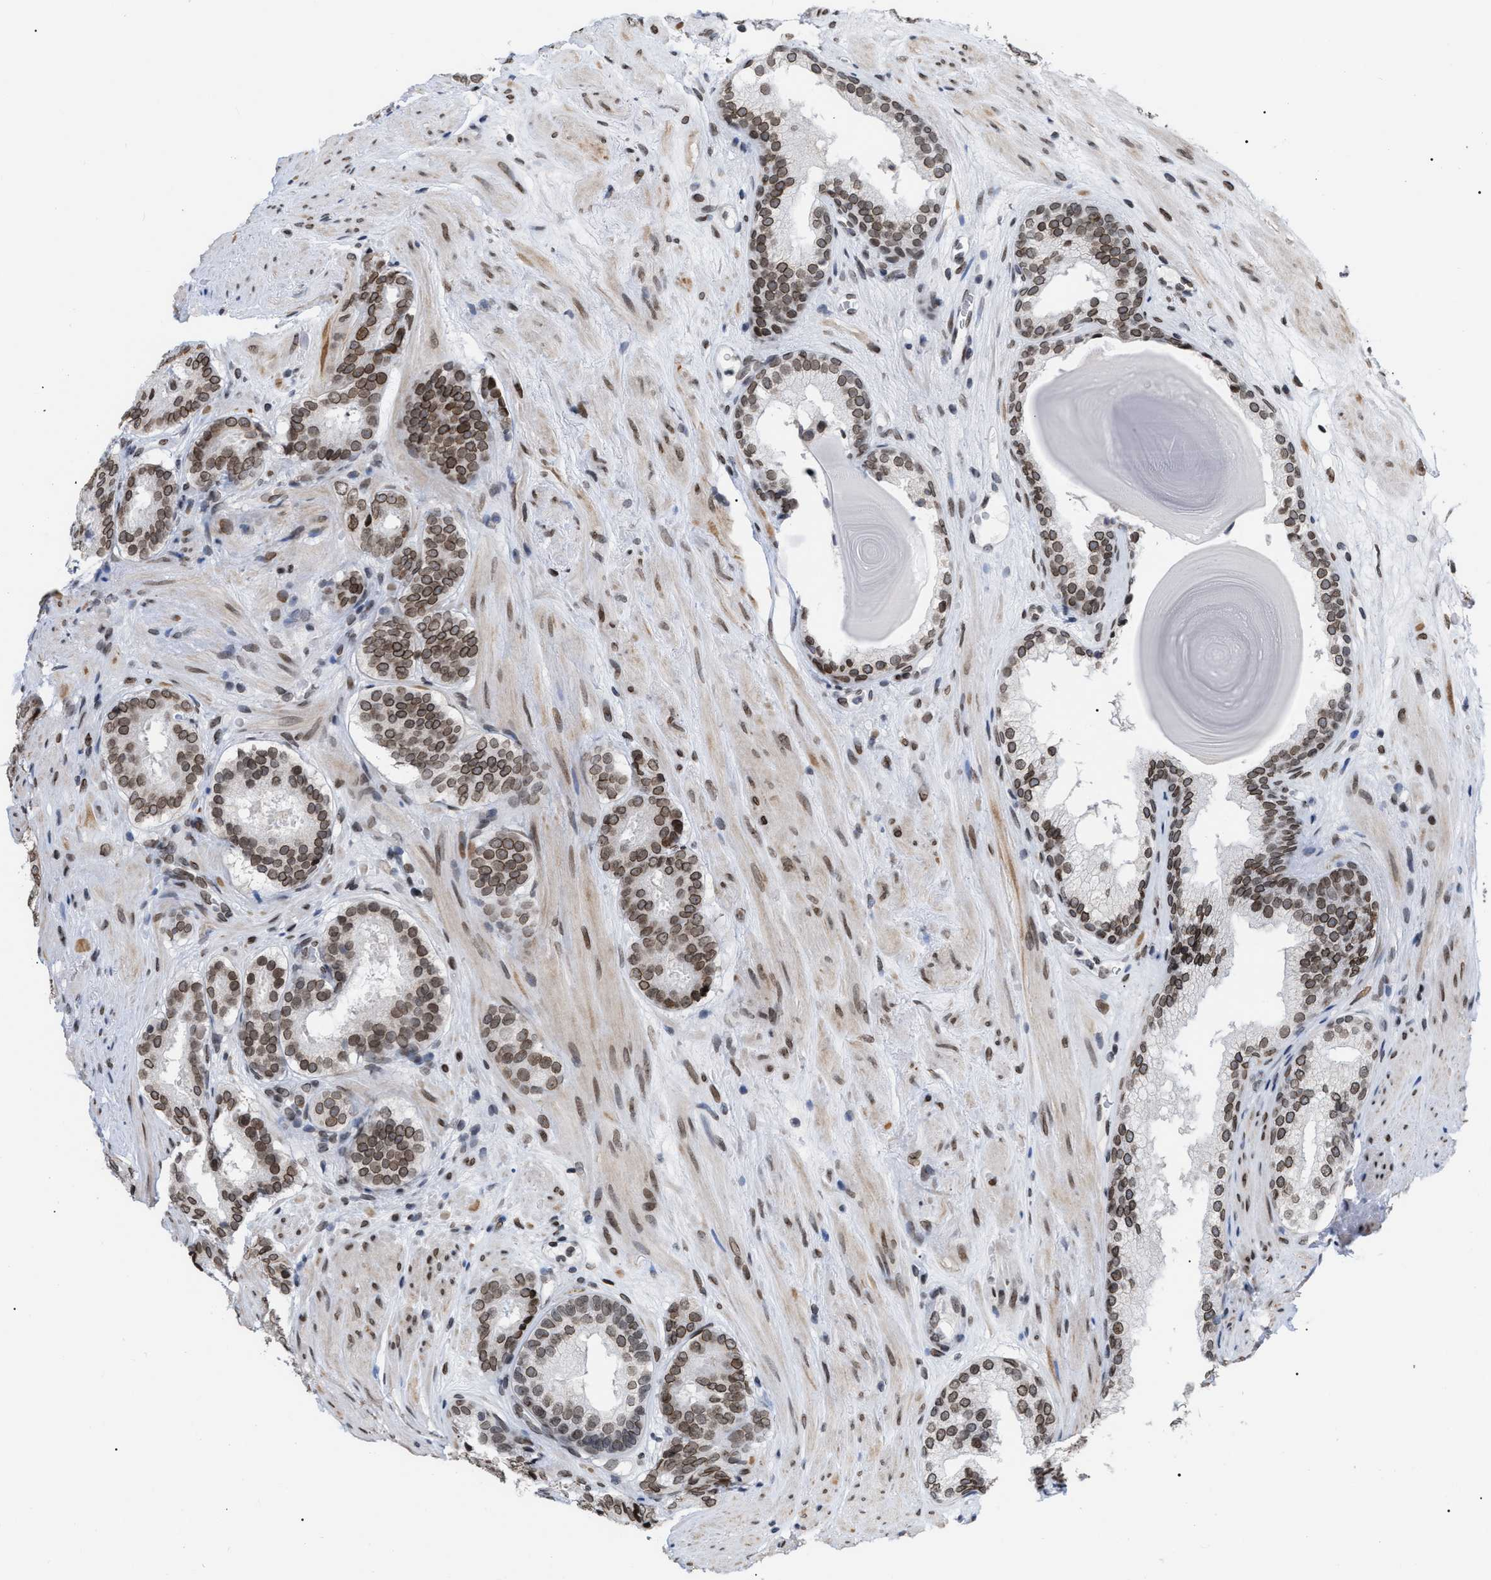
{"staining": {"intensity": "moderate", "quantity": ">75%", "location": "cytoplasmic/membranous,nuclear"}, "tissue": "prostate cancer", "cell_type": "Tumor cells", "image_type": "cancer", "snomed": [{"axis": "morphology", "description": "Adenocarcinoma, Low grade"}, {"axis": "topography", "description": "Prostate"}], "caption": "Prostate cancer (low-grade adenocarcinoma) stained with DAB (3,3'-diaminobenzidine) IHC reveals medium levels of moderate cytoplasmic/membranous and nuclear expression in approximately >75% of tumor cells.", "gene": "TPR", "patient": {"sex": "male", "age": 69}}